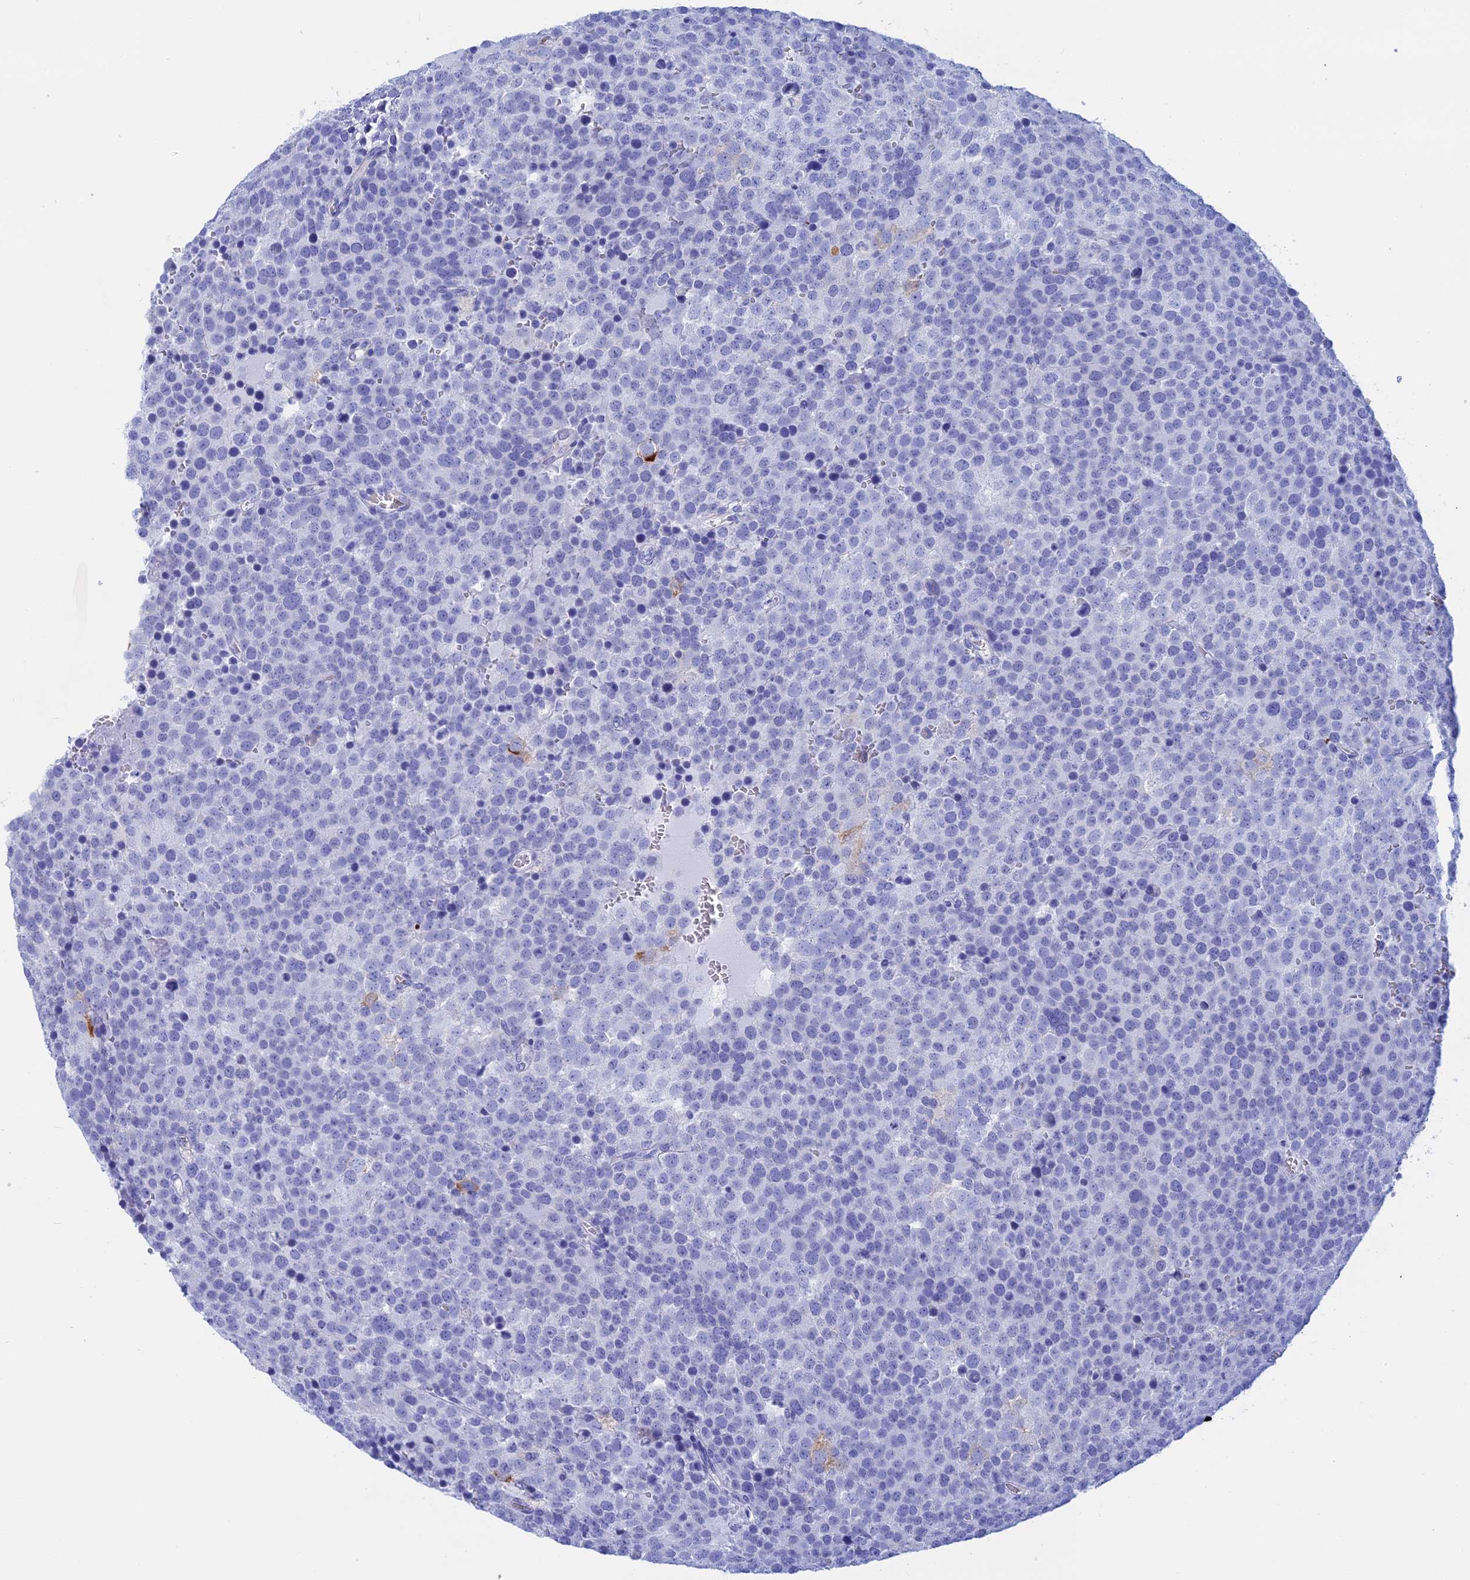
{"staining": {"intensity": "negative", "quantity": "none", "location": "none"}, "tissue": "testis cancer", "cell_type": "Tumor cells", "image_type": "cancer", "snomed": [{"axis": "morphology", "description": "Seminoma, NOS"}, {"axis": "topography", "description": "Testis"}], "caption": "Immunohistochemistry (IHC) photomicrograph of neoplastic tissue: seminoma (testis) stained with DAB displays no significant protein positivity in tumor cells.", "gene": "TEX101", "patient": {"sex": "male", "age": 71}}